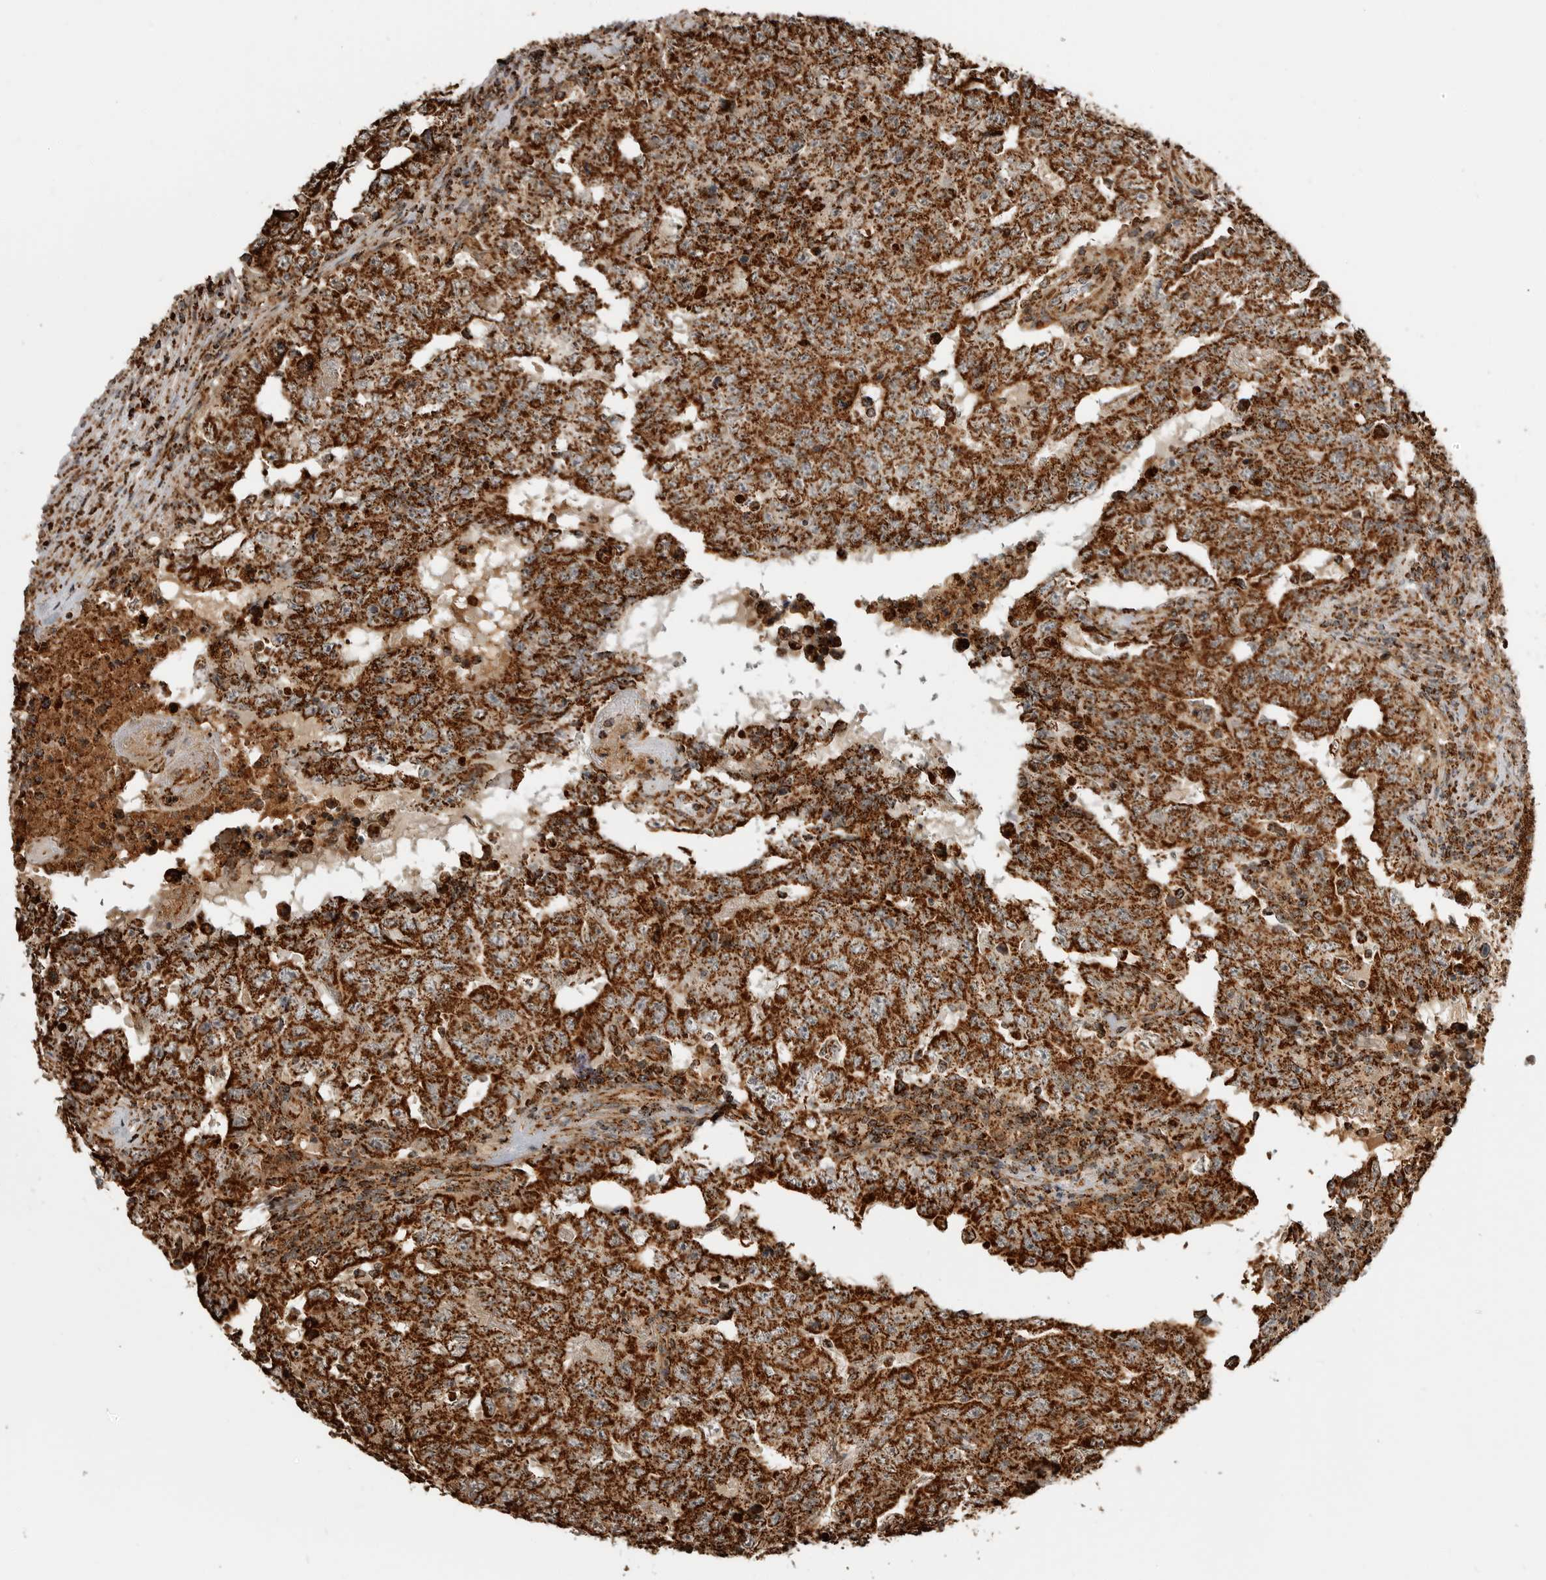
{"staining": {"intensity": "strong", "quantity": ">75%", "location": "cytoplasmic/membranous"}, "tissue": "testis cancer", "cell_type": "Tumor cells", "image_type": "cancer", "snomed": [{"axis": "morphology", "description": "Carcinoma, Embryonal, NOS"}, {"axis": "topography", "description": "Testis"}], "caption": "Protein analysis of testis cancer tissue shows strong cytoplasmic/membranous expression in approximately >75% of tumor cells.", "gene": "BMP2K", "patient": {"sex": "male", "age": 26}}